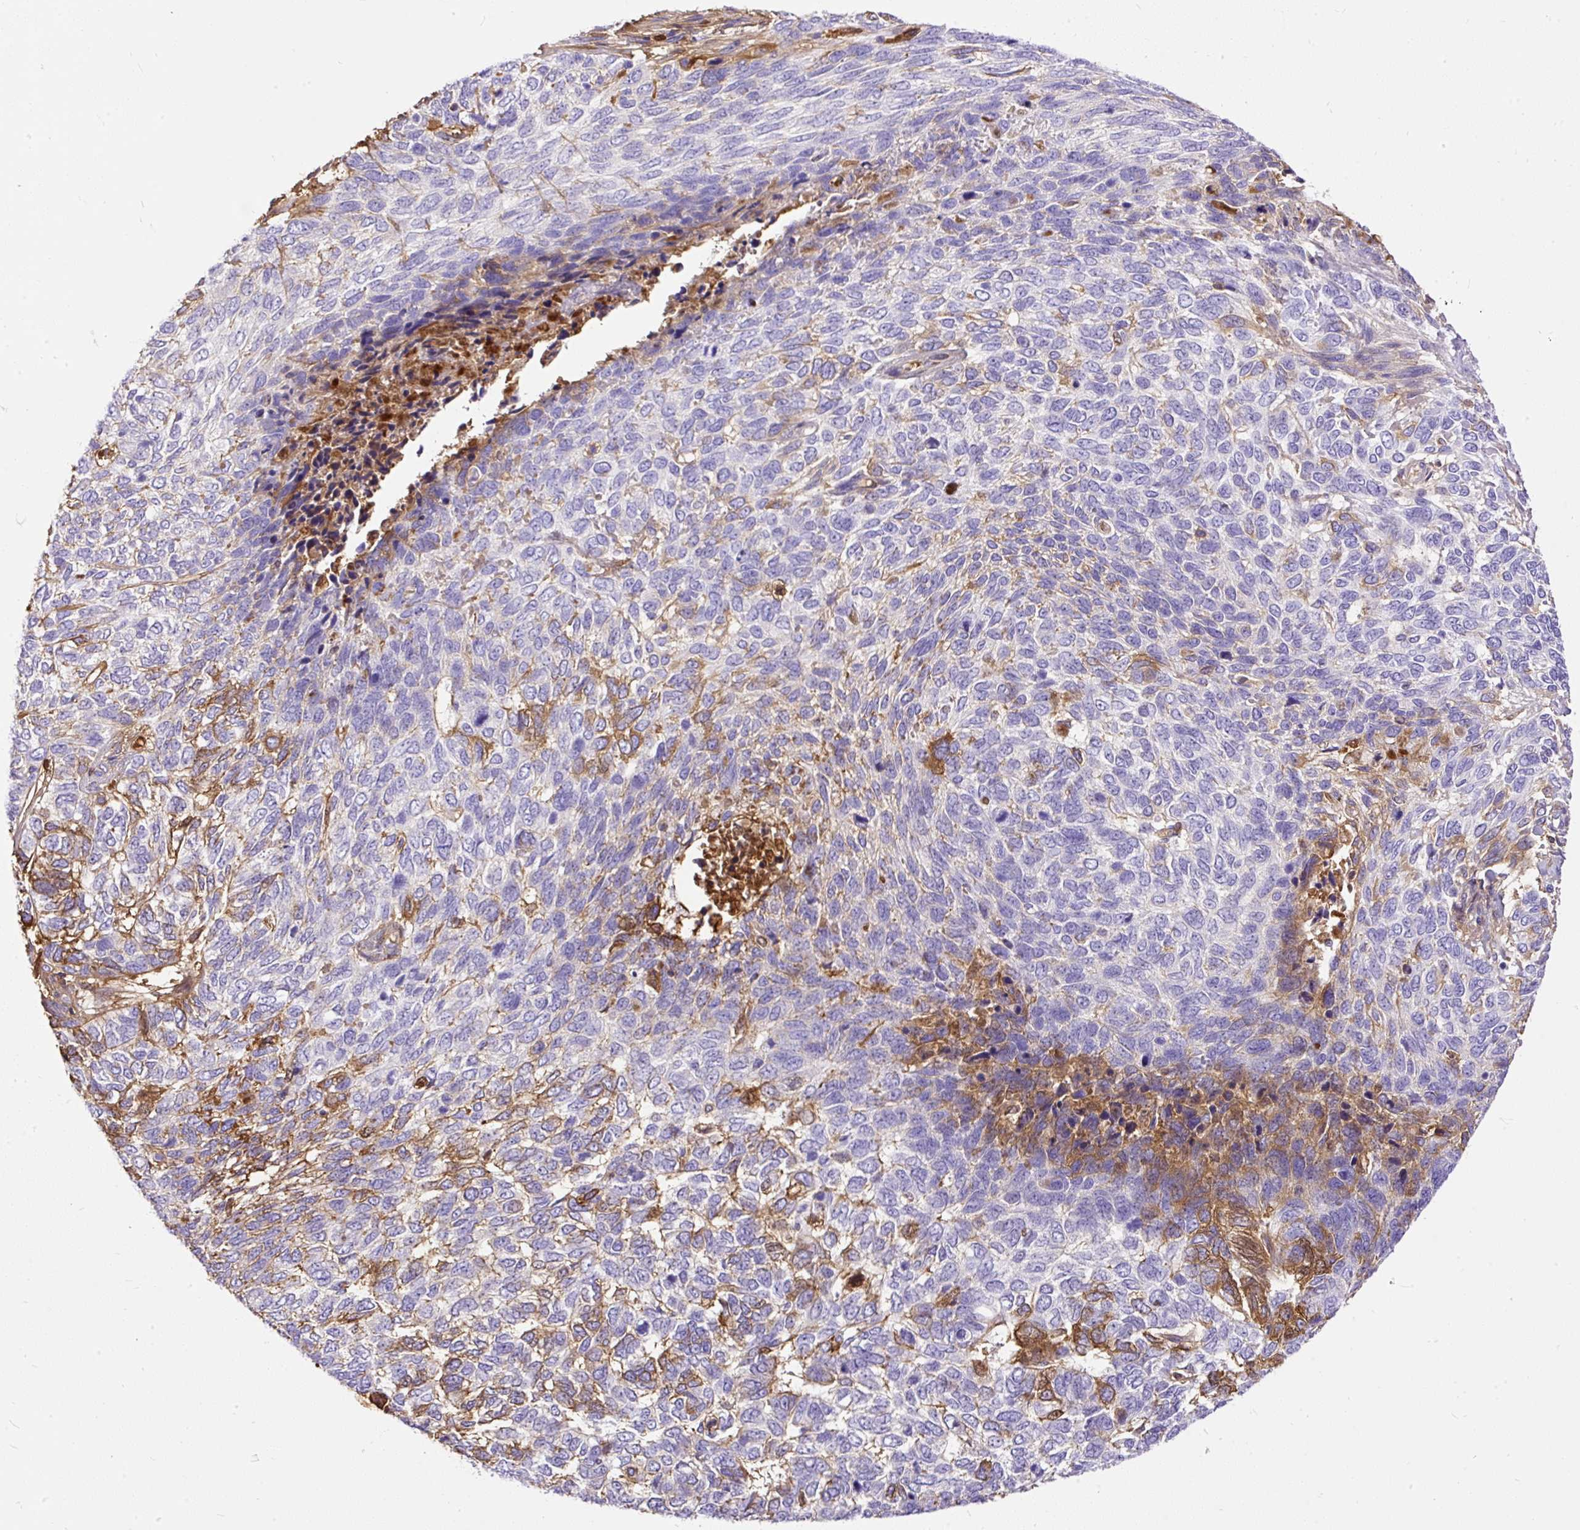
{"staining": {"intensity": "moderate", "quantity": "<25%", "location": "cytoplasmic/membranous"}, "tissue": "skin cancer", "cell_type": "Tumor cells", "image_type": "cancer", "snomed": [{"axis": "morphology", "description": "Basal cell carcinoma"}, {"axis": "topography", "description": "Skin"}], "caption": "A low amount of moderate cytoplasmic/membranous positivity is appreciated in about <25% of tumor cells in skin basal cell carcinoma tissue.", "gene": "CLEC3B", "patient": {"sex": "female", "age": 65}}